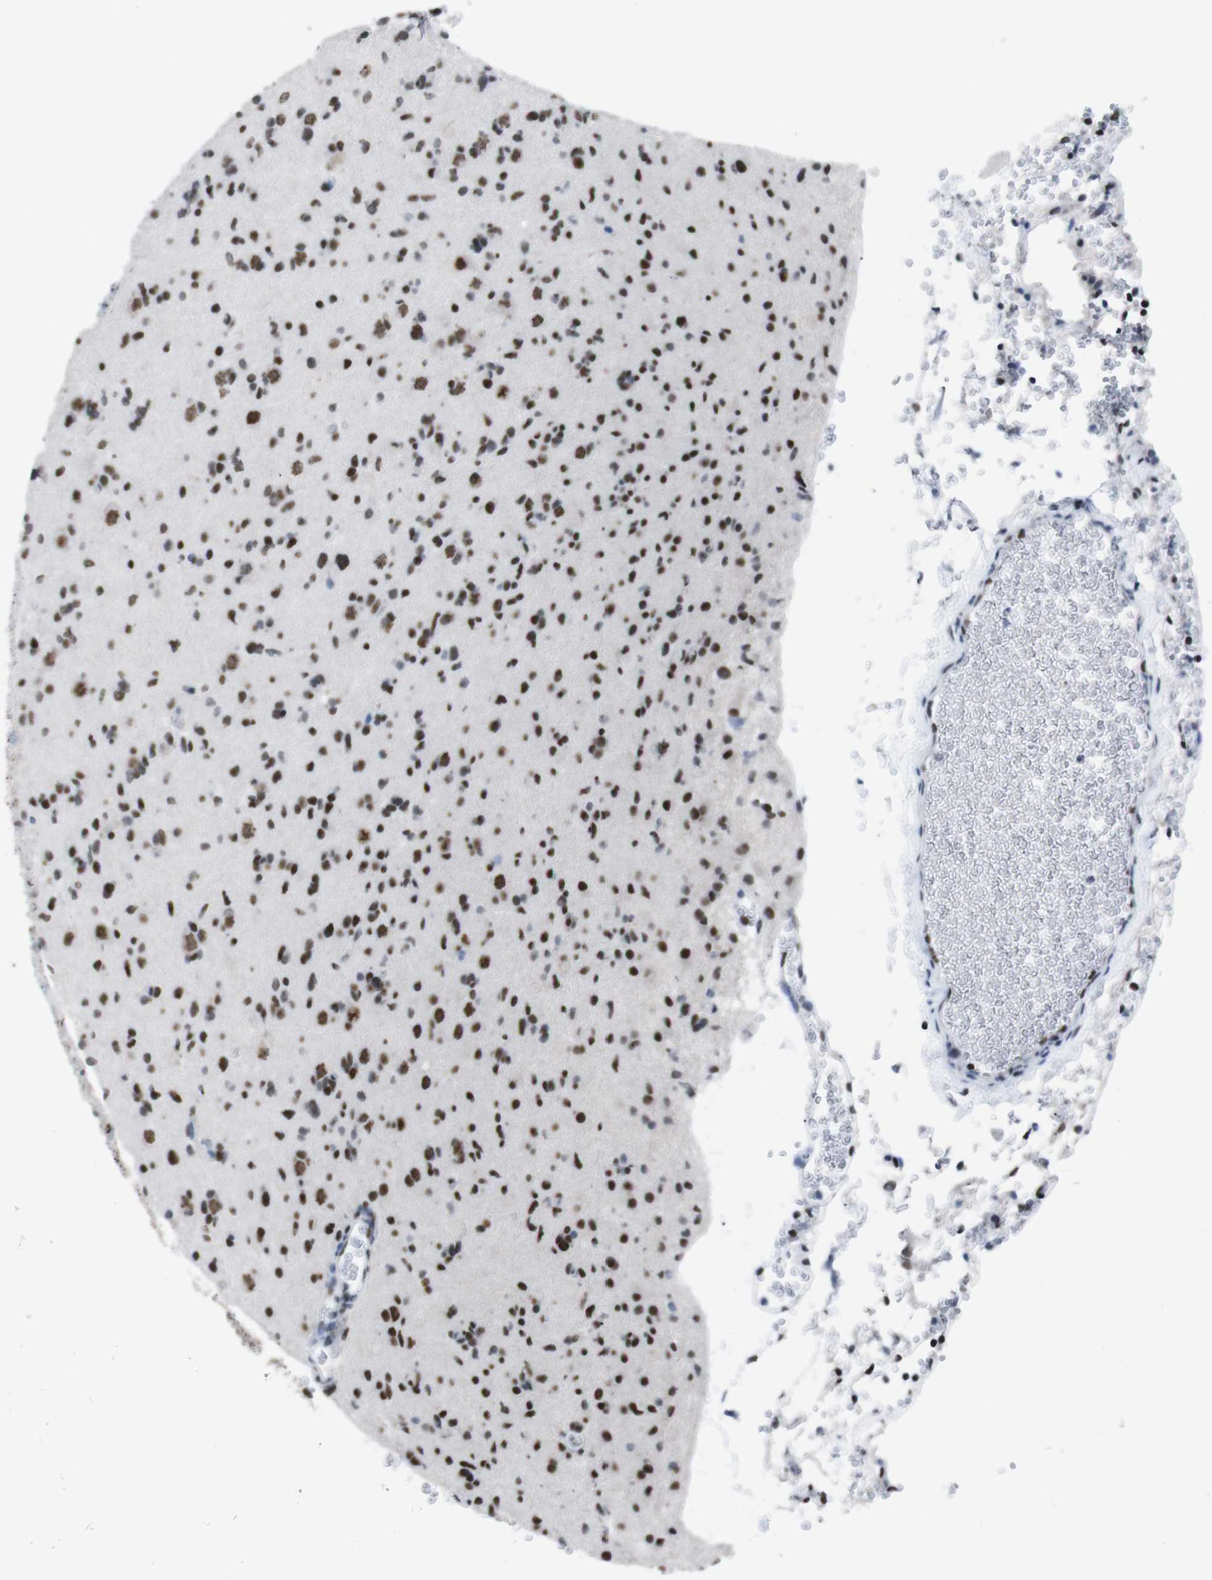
{"staining": {"intensity": "strong", "quantity": ">75%", "location": "nuclear"}, "tissue": "glioma", "cell_type": "Tumor cells", "image_type": "cancer", "snomed": [{"axis": "morphology", "description": "Glioma, malignant, Low grade"}, {"axis": "topography", "description": "Brain"}], "caption": "Brown immunohistochemical staining in human glioma displays strong nuclear staining in about >75% of tumor cells.", "gene": "PIP4P2", "patient": {"sex": "female", "age": 22}}